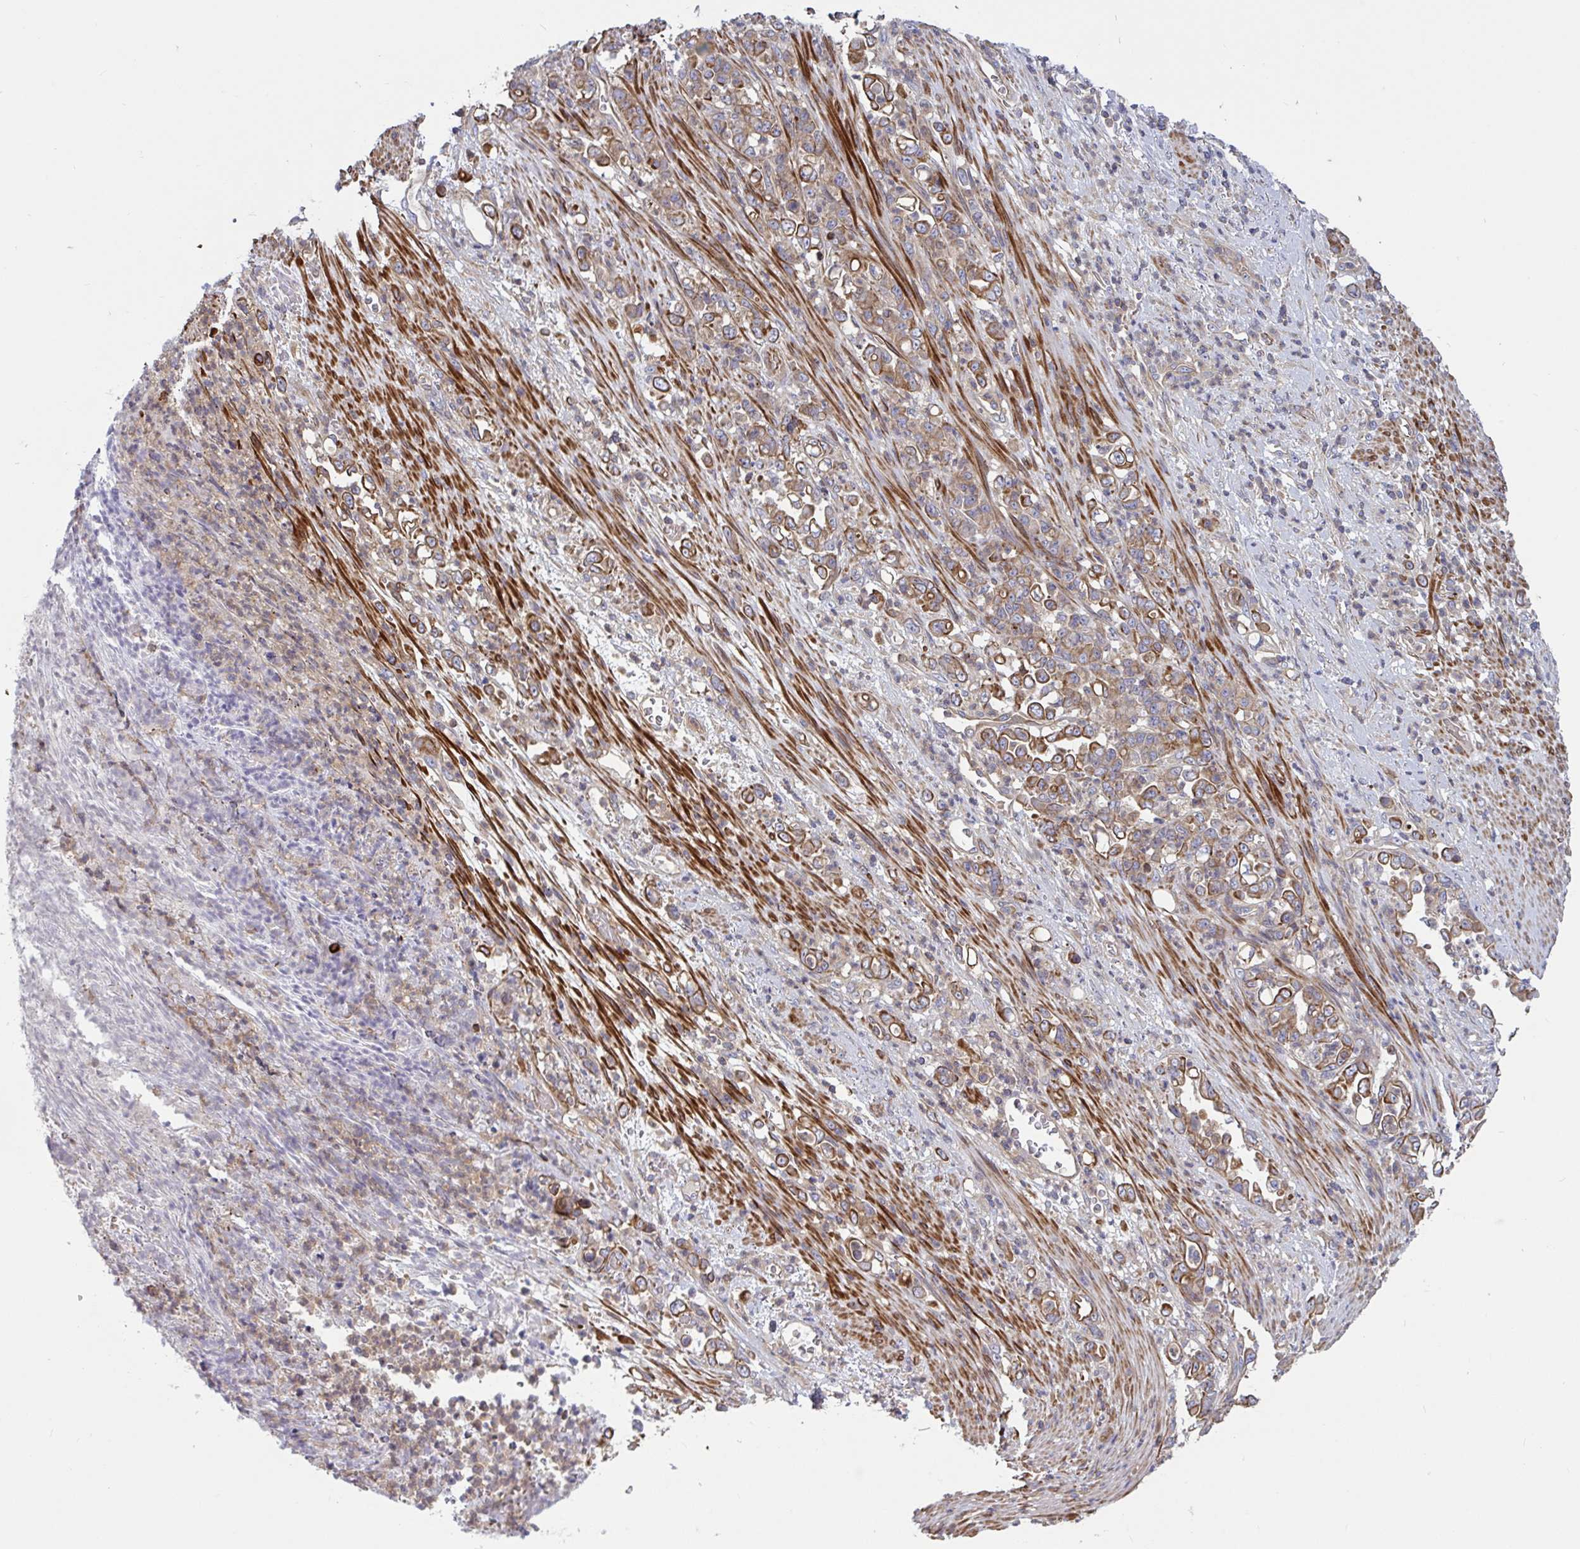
{"staining": {"intensity": "moderate", "quantity": "25%-75%", "location": "cytoplasmic/membranous"}, "tissue": "stomach cancer", "cell_type": "Tumor cells", "image_type": "cancer", "snomed": [{"axis": "morphology", "description": "Normal tissue, NOS"}, {"axis": "morphology", "description": "Adenocarcinoma, NOS"}, {"axis": "topography", "description": "Stomach"}], "caption": "Immunohistochemical staining of adenocarcinoma (stomach) exhibits medium levels of moderate cytoplasmic/membranous expression in about 25%-75% of tumor cells.", "gene": "TANK", "patient": {"sex": "female", "age": 79}}